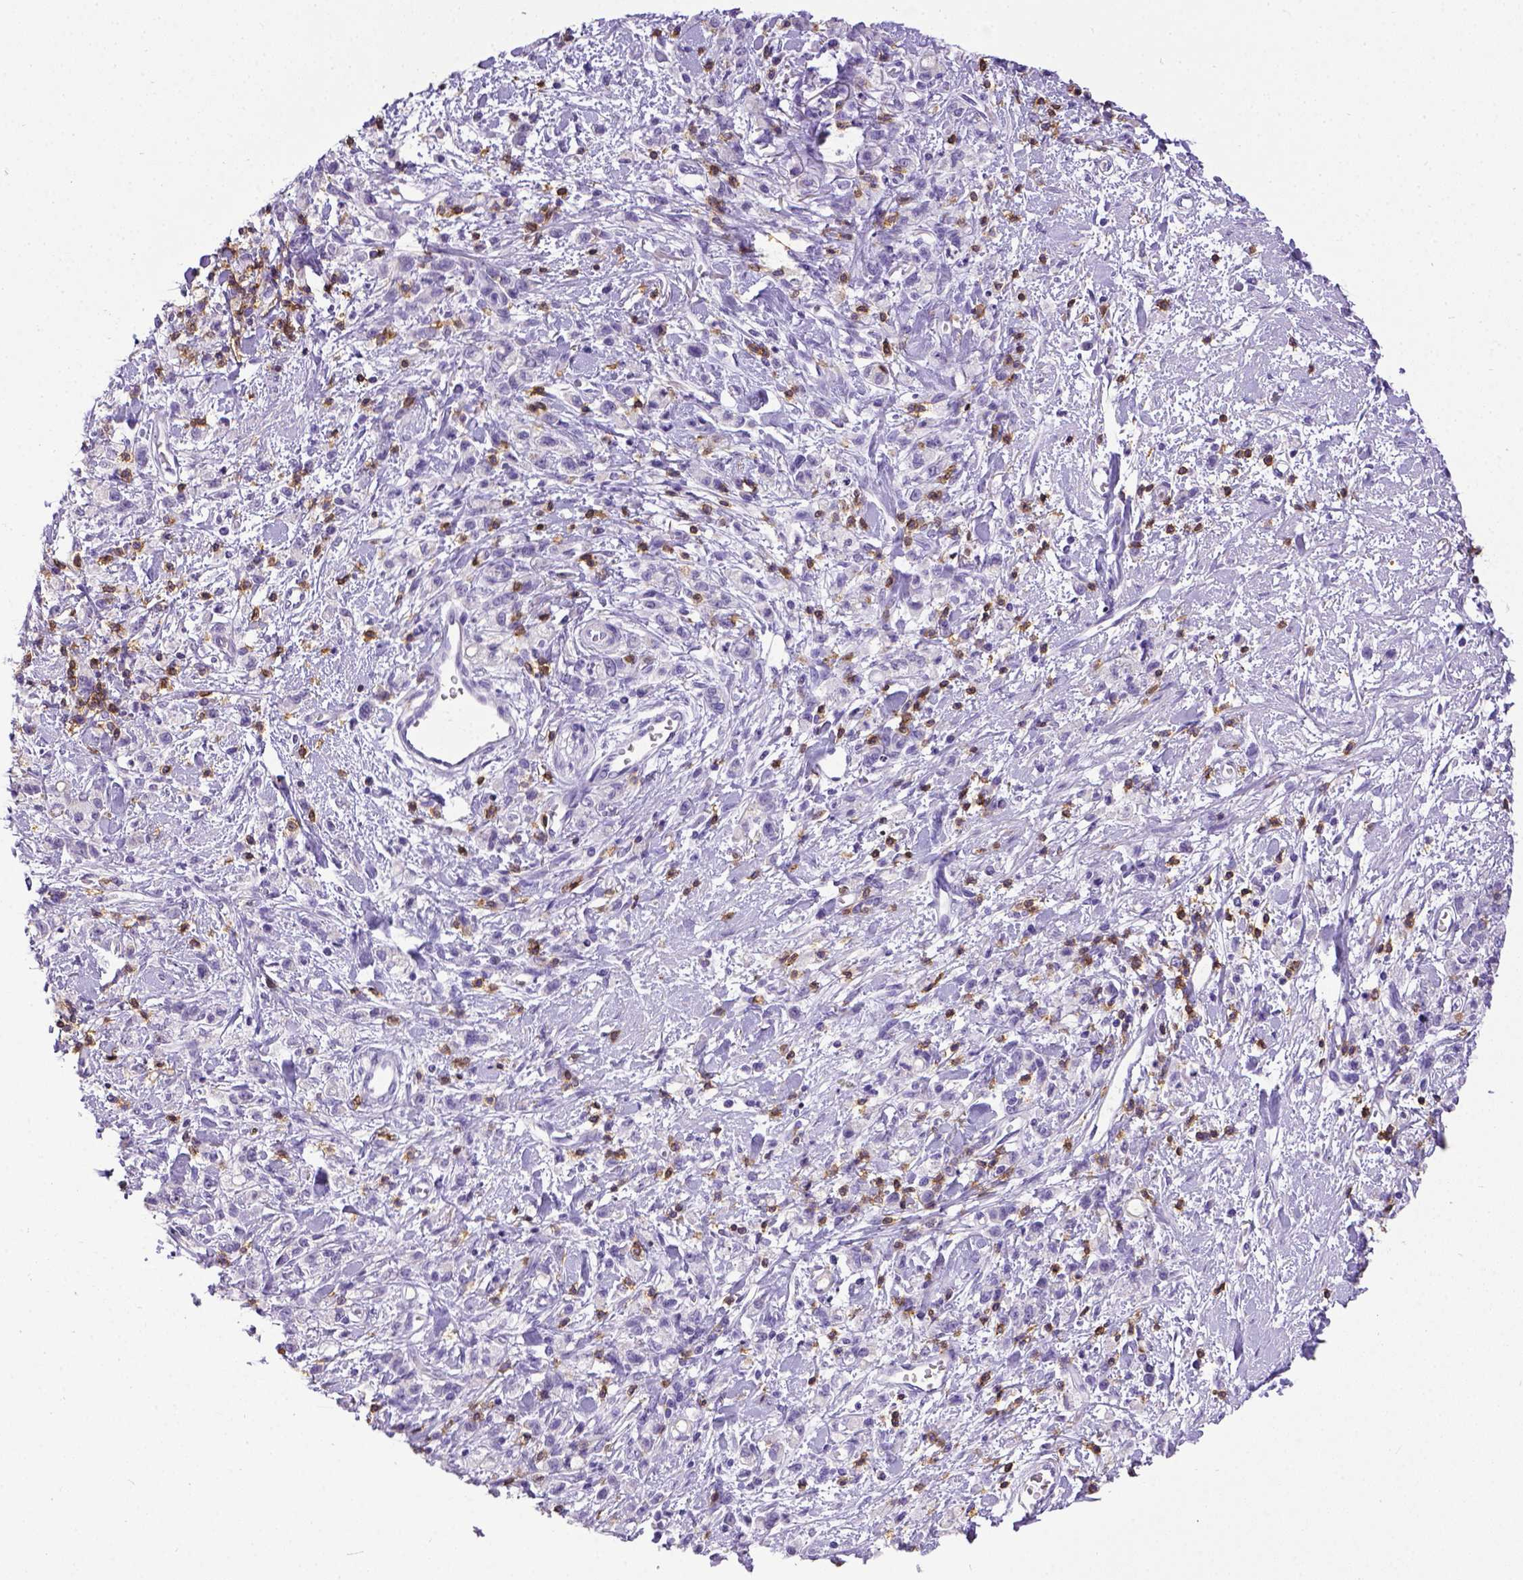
{"staining": {"intensity": "negative", "quantity": "none", "location": "none"}, "tissue": "stomach cancer", "cell_type": "Tumor cells", "image_type": "cancer", "snomed": [{"axis": "morphology", "description": "Adenocarcinoma, NOS"}, {"axis": "topography", "description": "Stomach"}], "caption": "The micrograph reveals no staining of tumor cells in stomach adenocarcinoma.", "gene": "CD3E", "patient": {"sex": "male", "age": 77}}